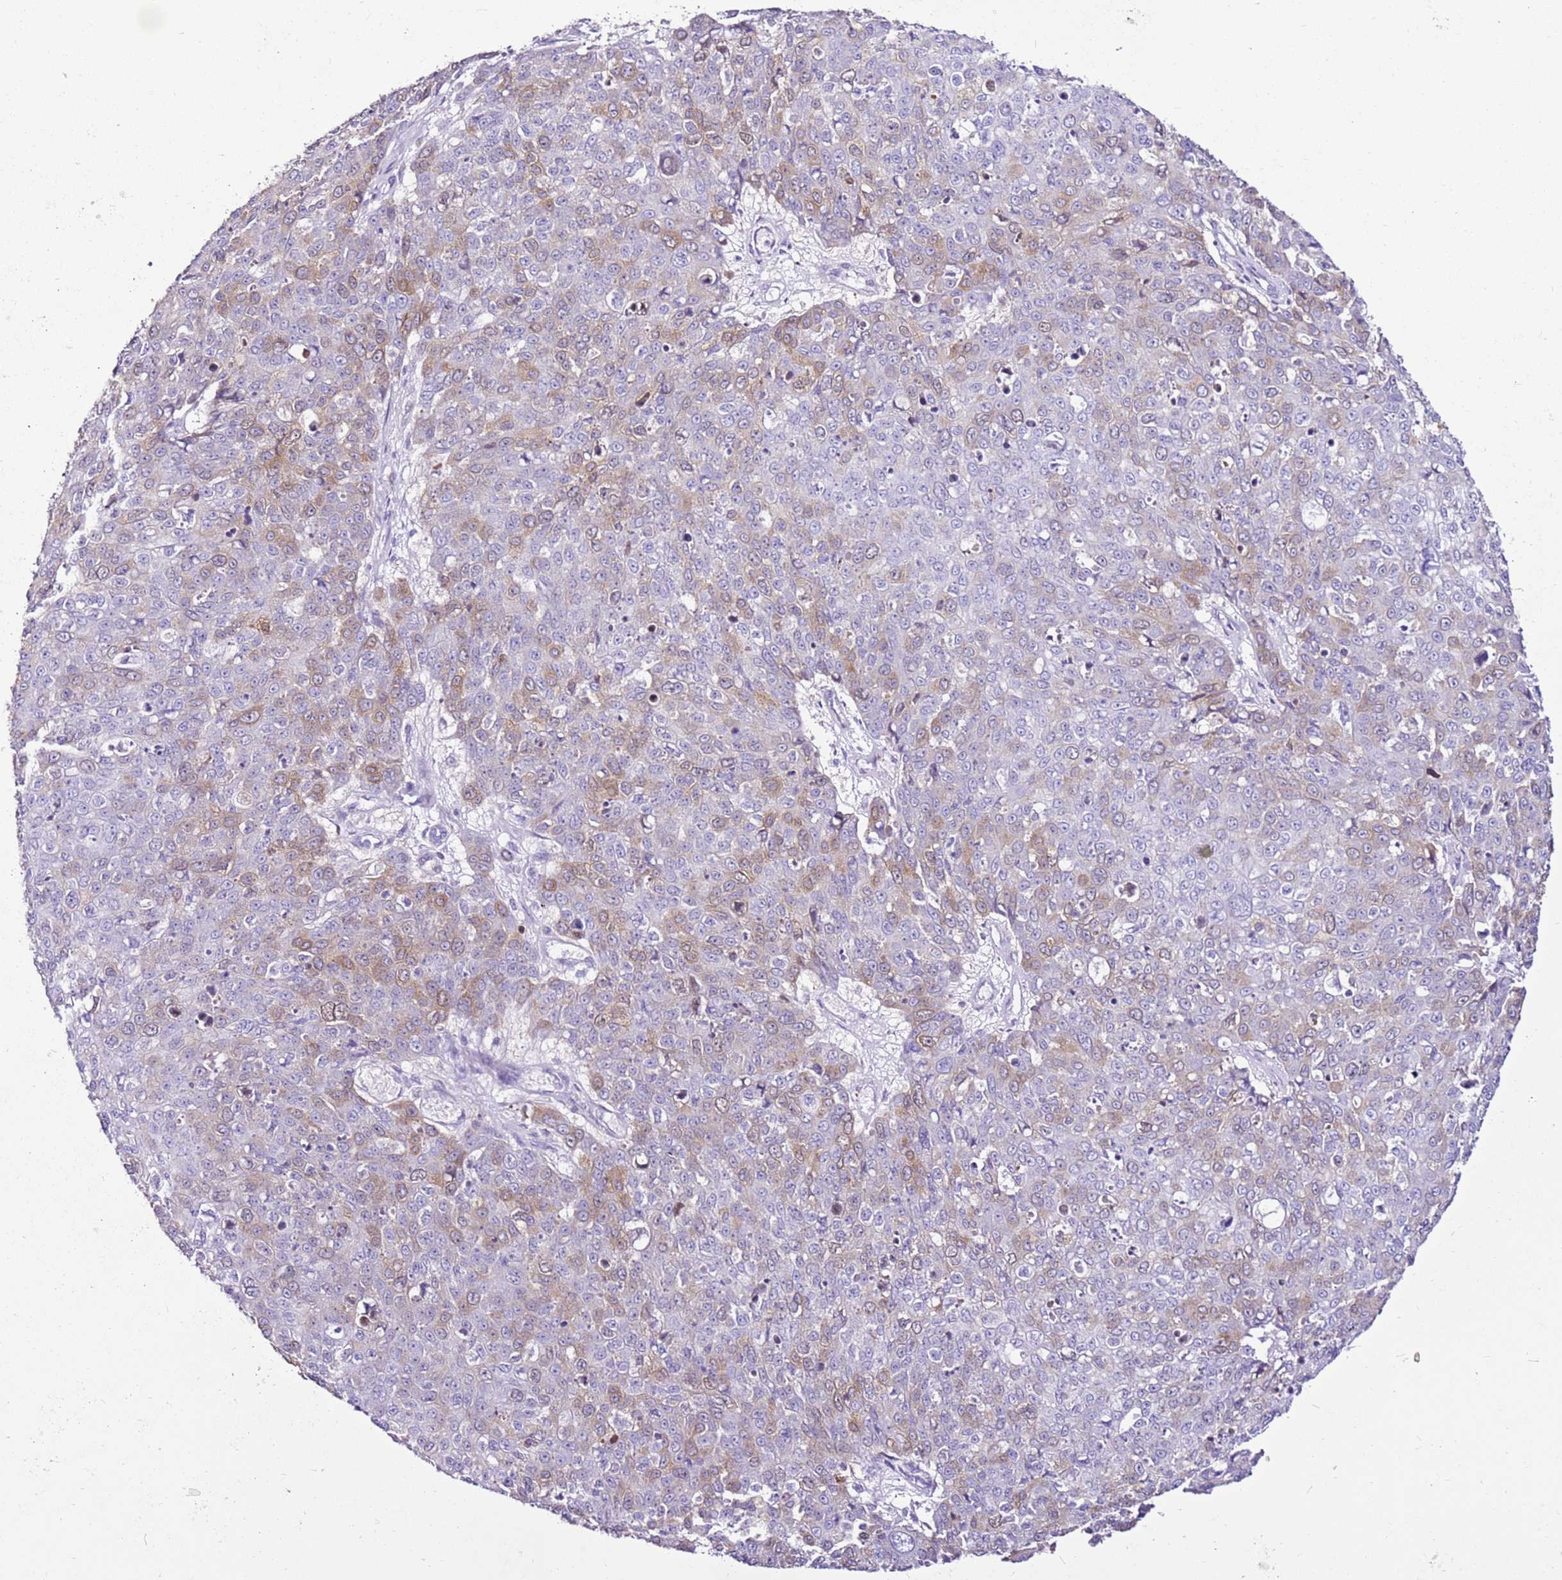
{"staining": {"intensity": "weak", "quantity": "<25%", "location": "cytoplasmic/membranous"}, "tissue": "skin cancer", "cell_type": "Tumor cells", "image_type": "cancer", "snomed": [{"axis": "morphology", "description": "Squamous cell carcinoma, NOS"}, {"axis": "topography", "description": "Skin"}], "caption": "This is an immunohistochemistry (IHC) image of human skin cancer. There is no staining in tumor cells.", "gene": "SPC25", "patient": {"sex": "male", "age": 71}}